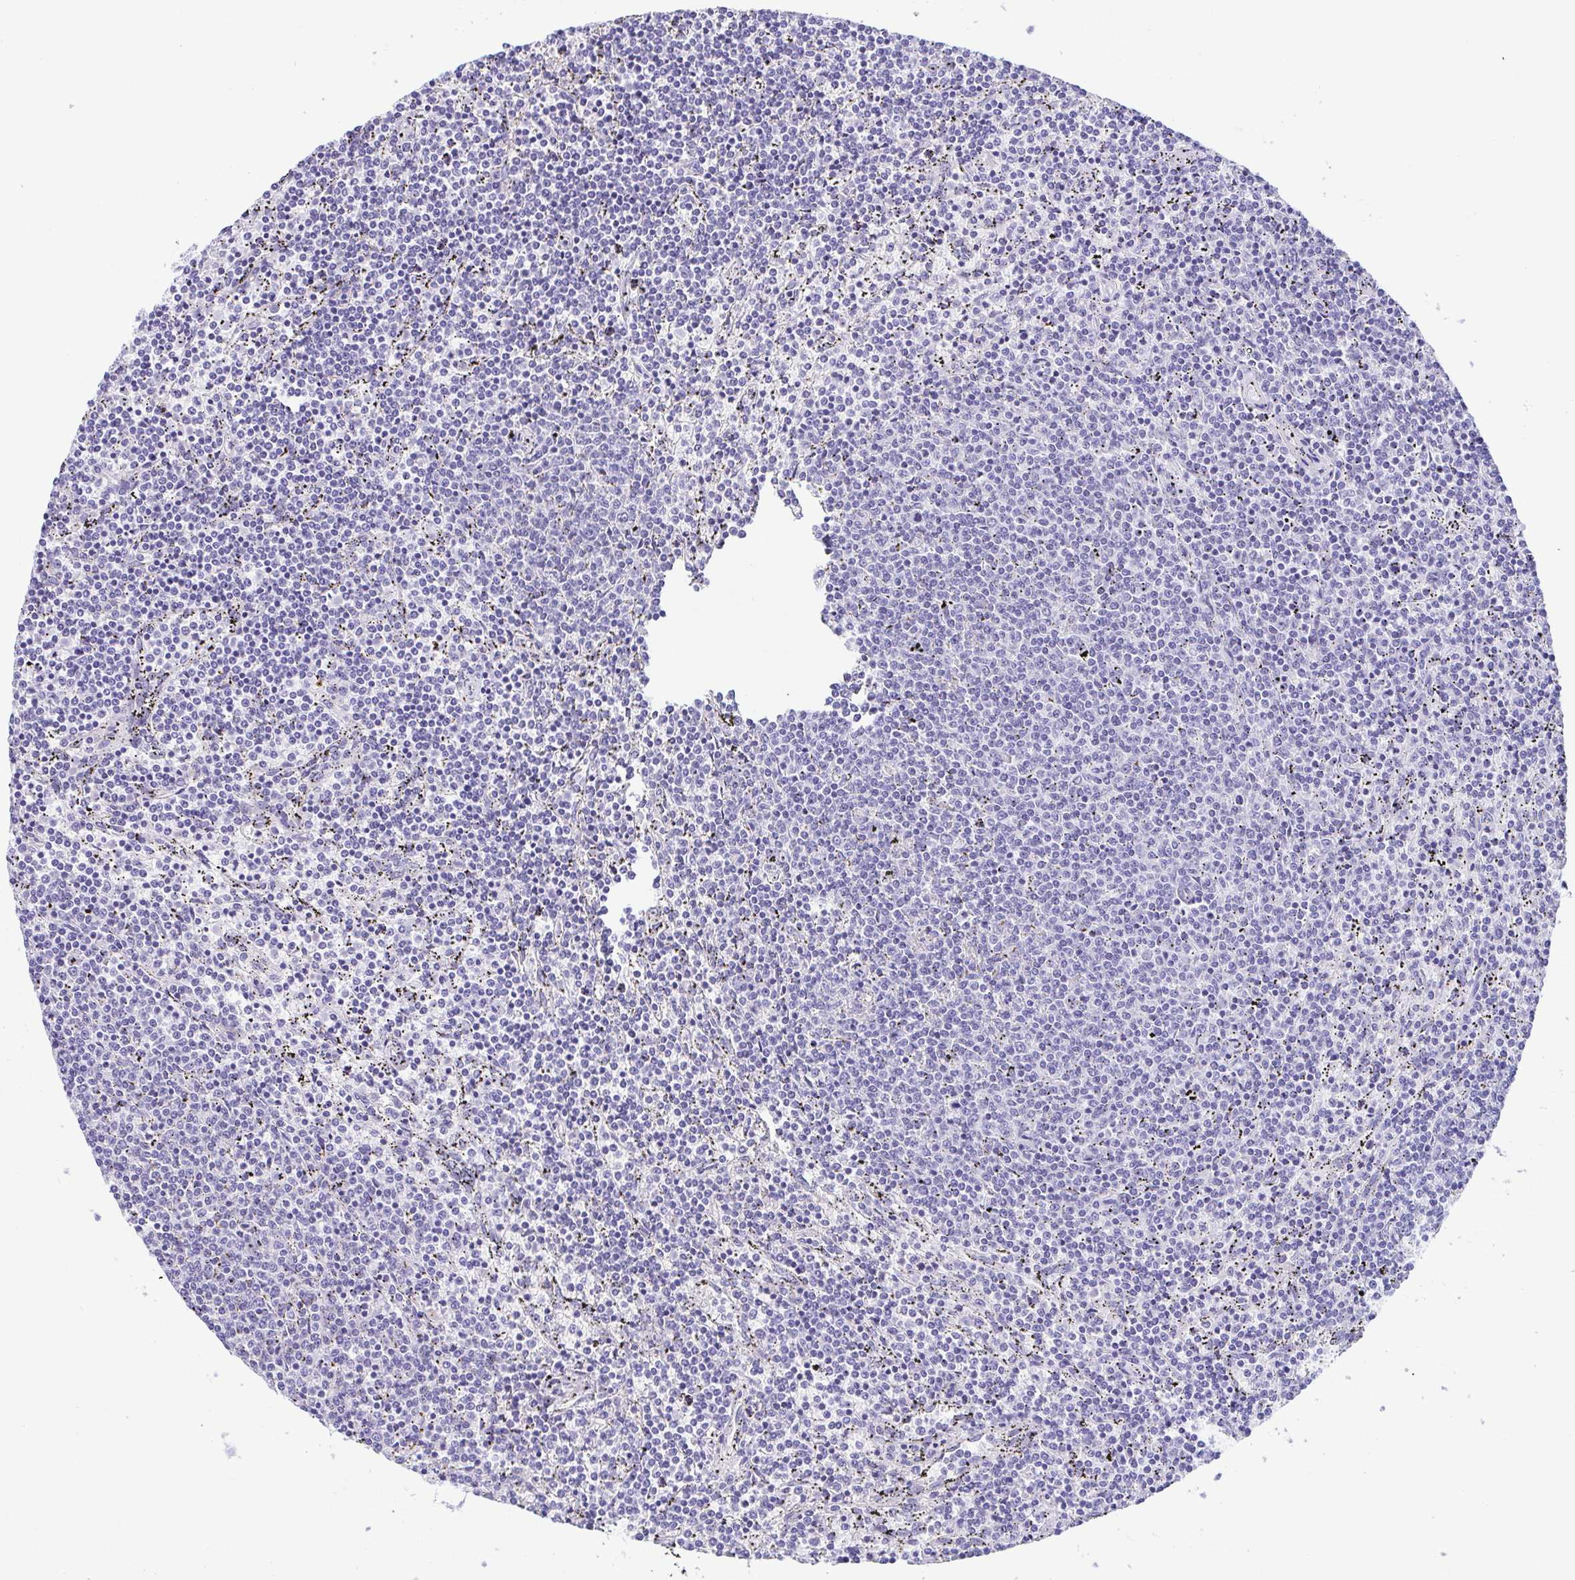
{"staining": {"intensity": "negative", "quantity": "none", "location": "none"}, "tissue": "lymphoma", "cell_type": "Tumor cells", "image_type": "cancer", "snomed": [{"axis": "morphology", "description": "Malignant lymphoma, non-Hodgkin's type, Low grade"}, {"axis": "topography", "description": "Spleen"}], "caption": "Immunohistochemistry histopathology image of human malignant lymphoma, non-Hodgkin's type (low-grade) stained for a protein (brown), which exhibits no expression in tumor cells.", "gene": "MYL7", "patient": {"sex": "female", "age": 50}}